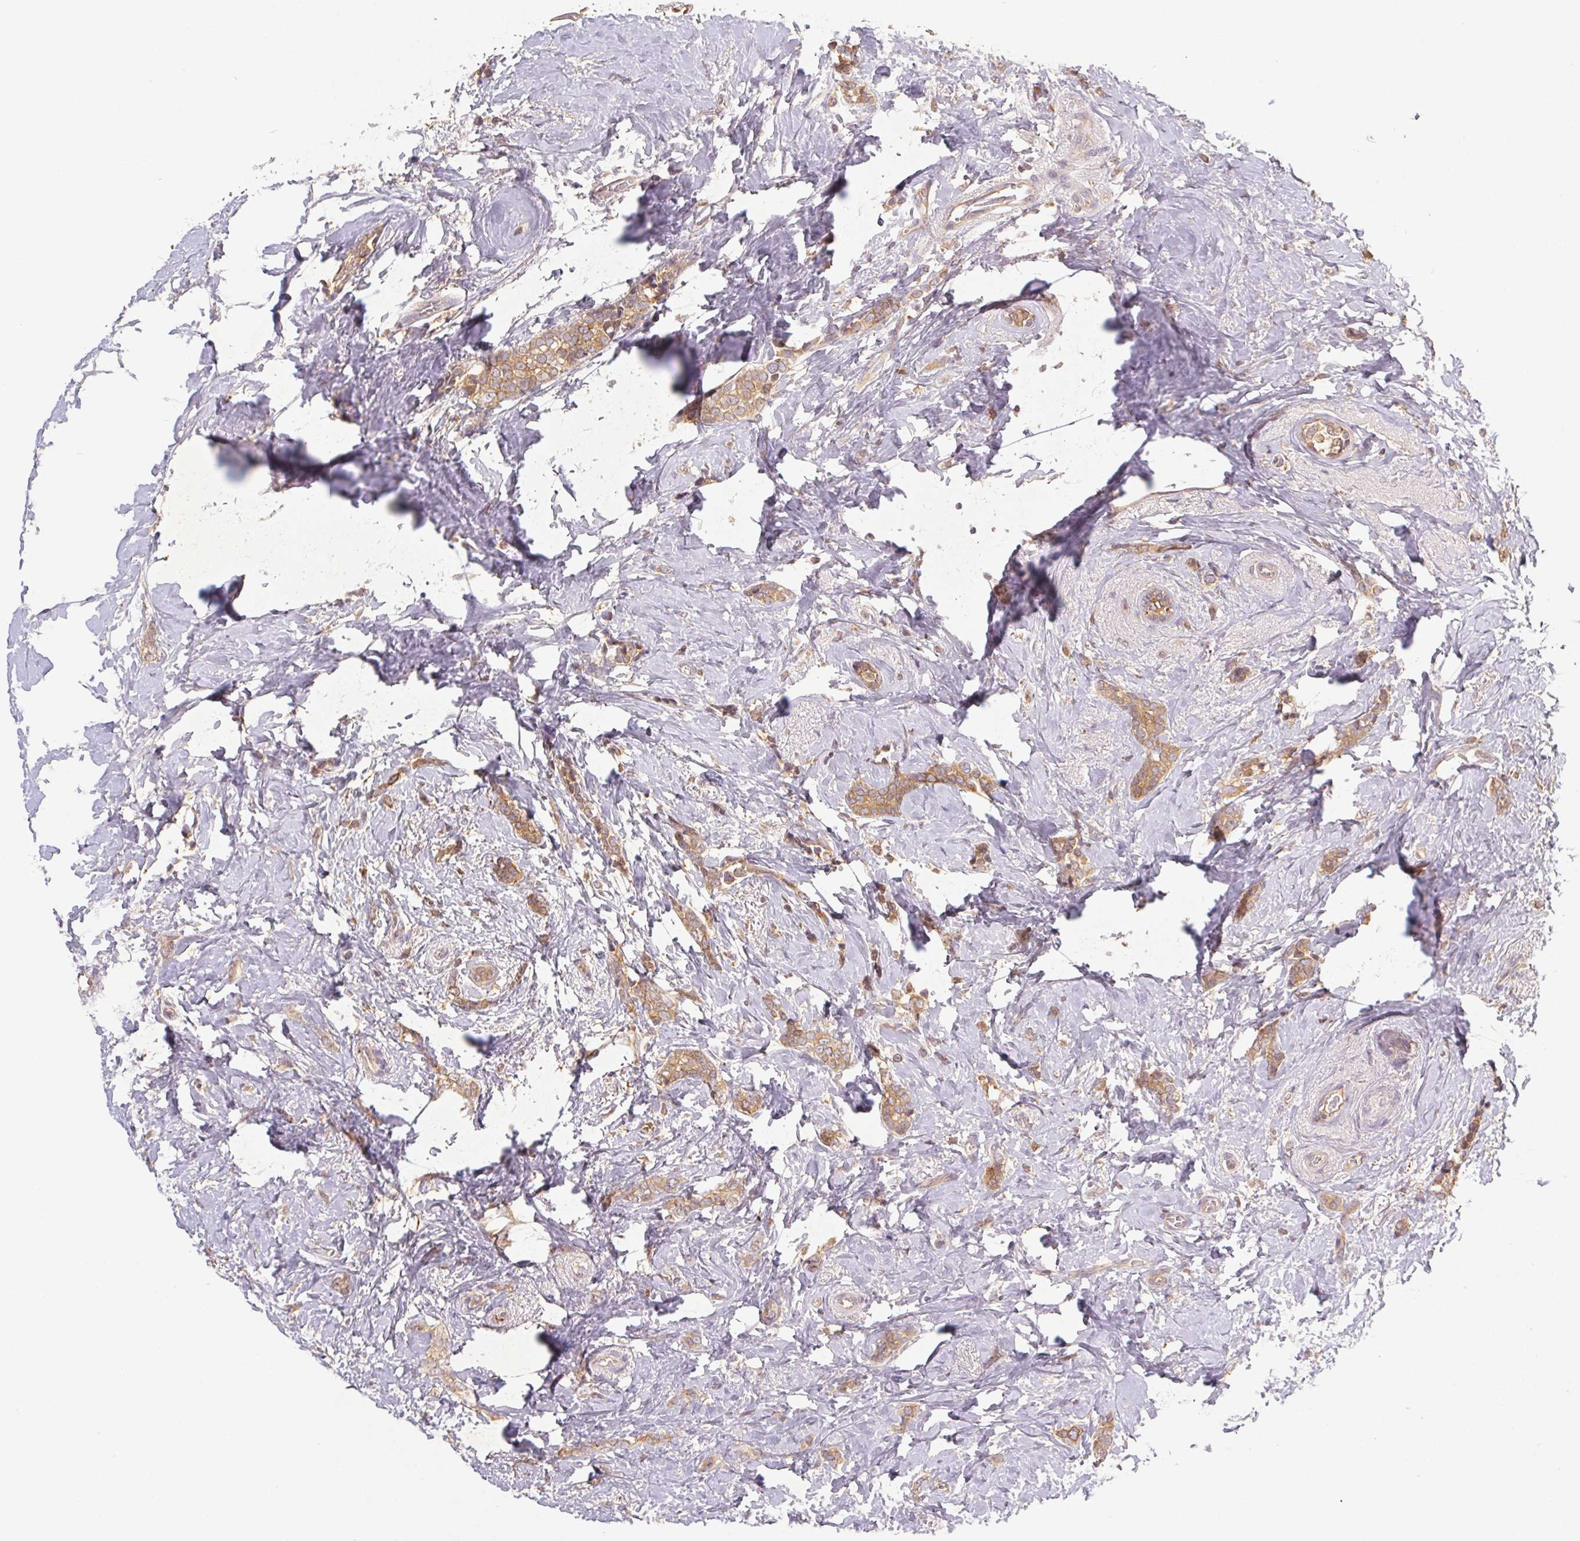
{"staining": {"intensity": "moderate", "quantity": ">75%", "location": "cytoplasmic/membranous"}, "tissue": "breast cancer", "cell_type": "Tumor cells", "image_type": "cancer", "snomed": [{"axis": "morphology", "description": "Normal tissue, NOS"}, {"axis": "morphology", "description": "Duct carcinoma"}, {"axis": "topography", "description": "Breast"}], "caption": "About >75% of tumor cells in human invasive ductal carcinoma (breast) exhibit moderate cytoplasmic/membranous protein positivity as visualized by brown immunohistochemical staining.", "gene": "MTHFD1", "patient": {"sex": "female", "age": 77}}